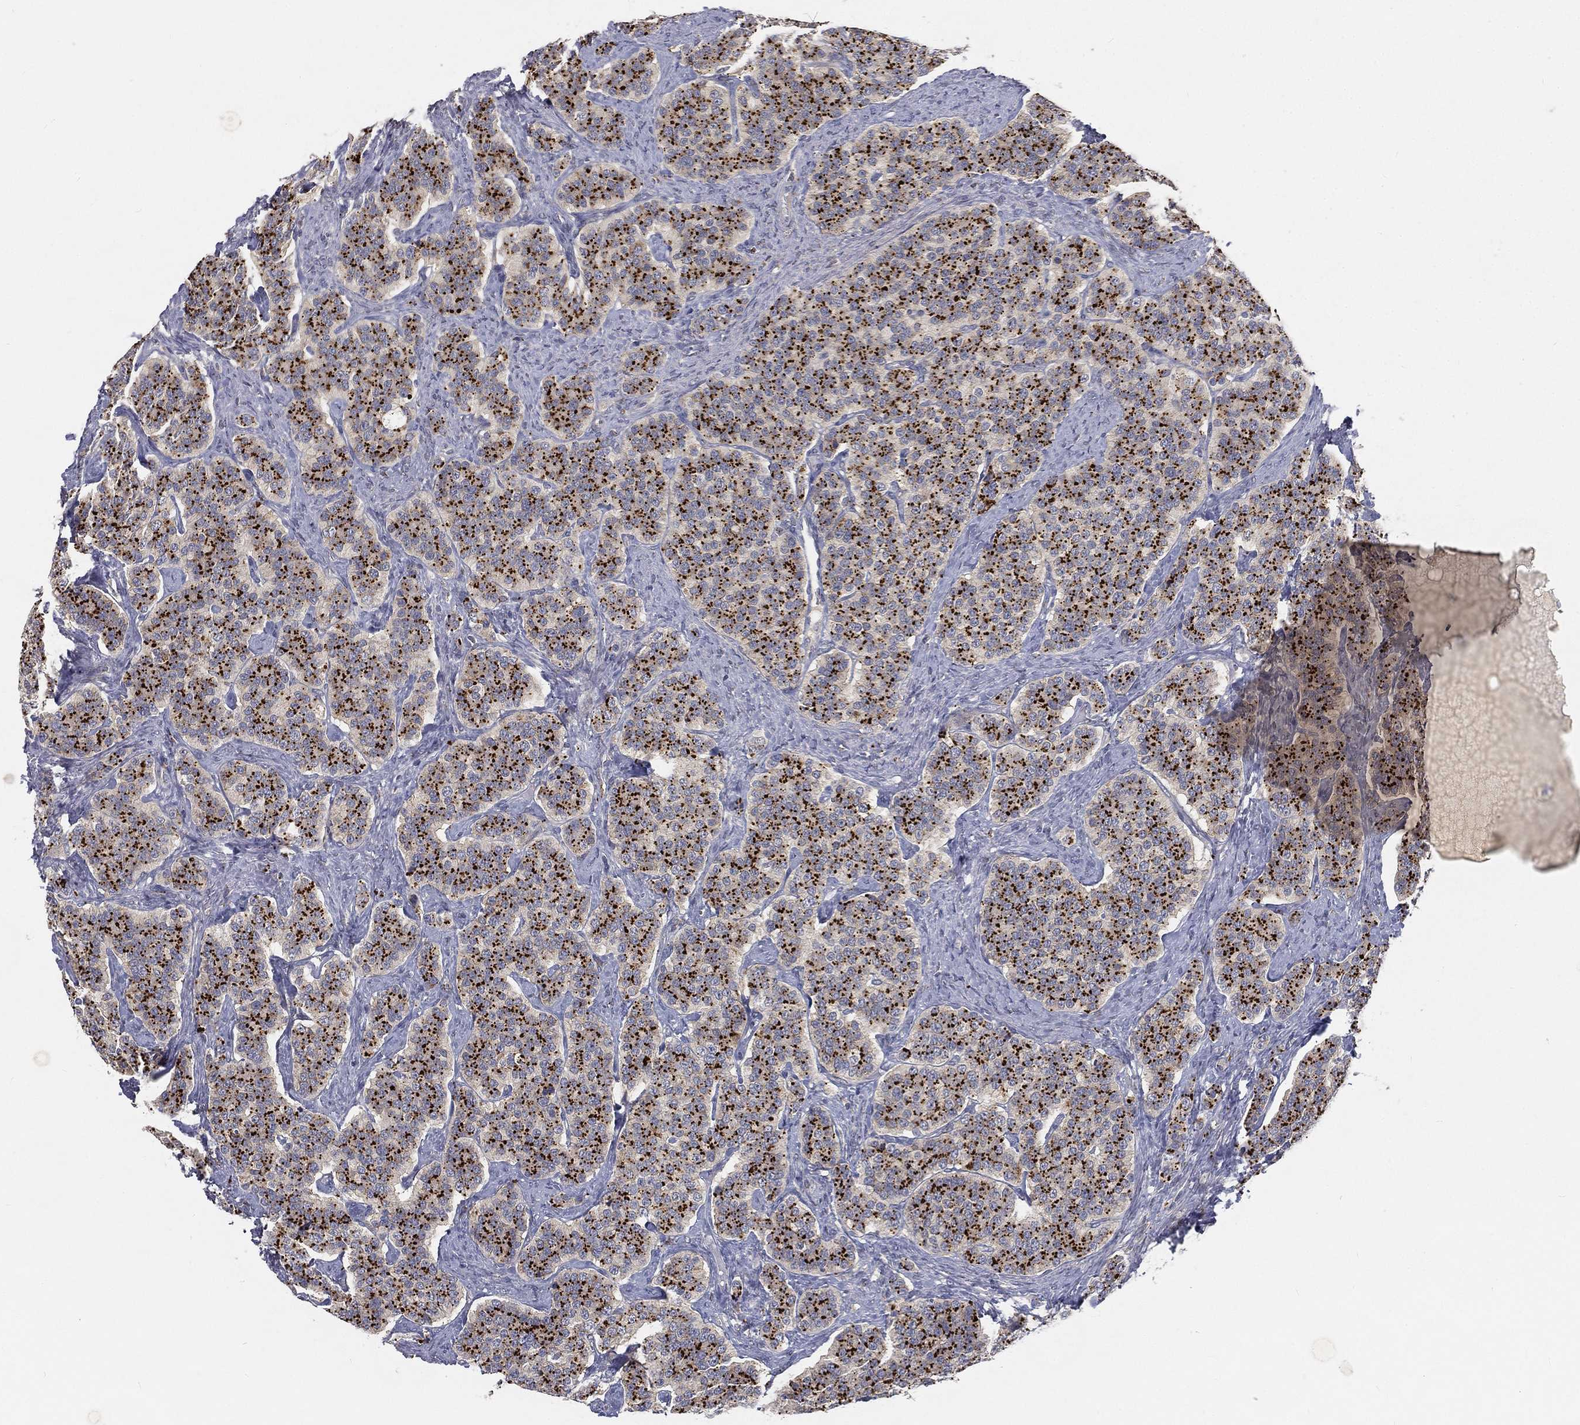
{"staining": {"intensity": "strong", "quantity": ">75%", "location": "cytoplasmic/membranous"}, "tissue": "carcinoid", "cell_type": "Tumor cells", "image_type": "cancer", "snomed": [{"axis": "morphology", "description": "Carcinoid, malignant, NOS"}, {"axis": "topography", "description": "Small intestine"}], "caption": "Immunohistochemical staining of human carcinoid reveals high levels of strong cytoplasmic/membranous protein expression in approximately >75% of tumor cells. (Stains: DAB in brown, nuclei in blue, Microscopy: brightfield microscopy at high magnification).", "gene": "CTSL", "patient": {"sex": "female", "age": 58}}